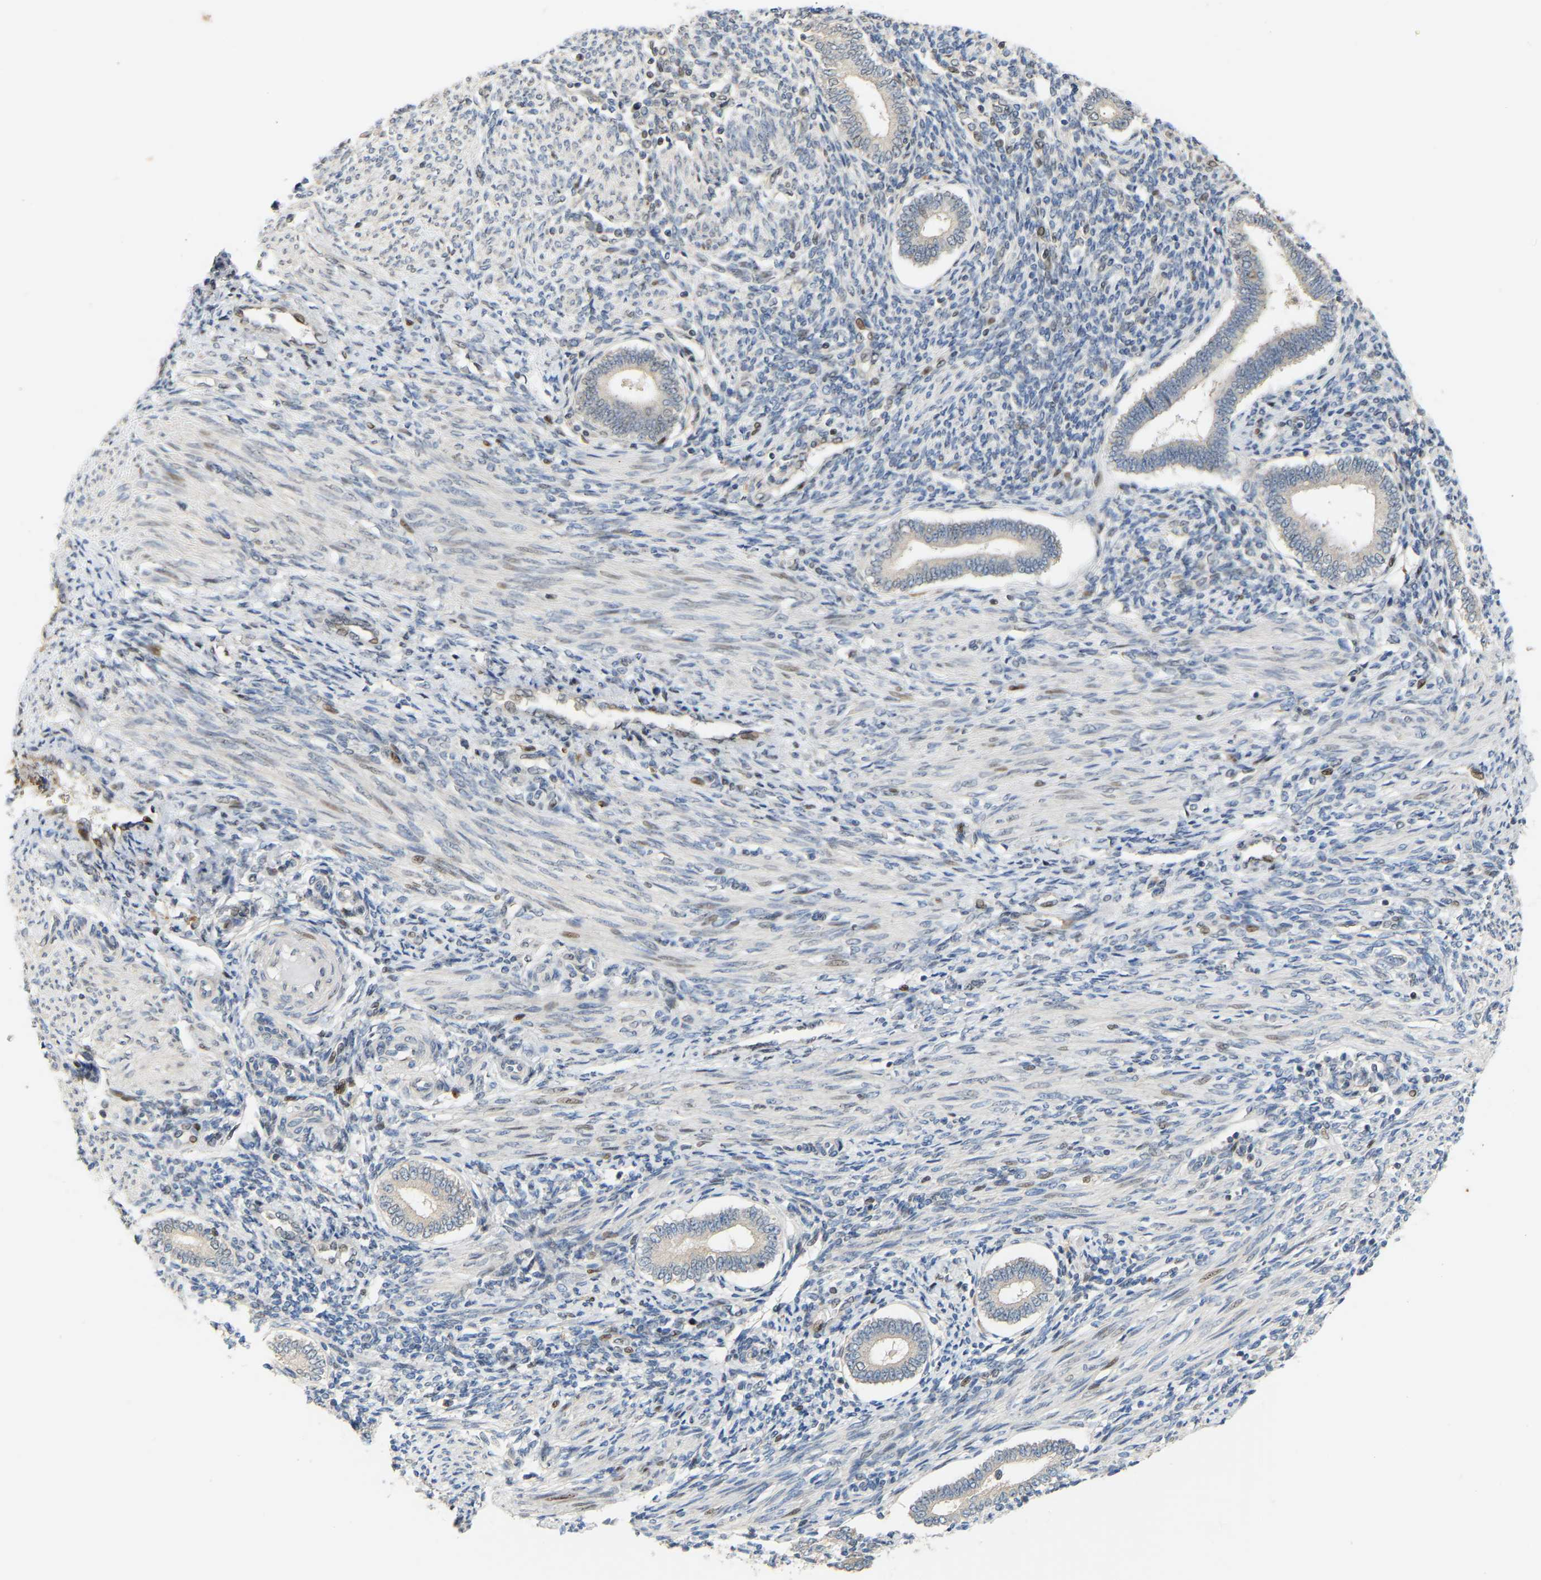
{"staining": {"intensity": "negative", "quantity": "none", "location": "none"}, "tissue": "endometrium", "cell_type": "Cells in endometrial stroma", "image_type": "normal", "snomed": [{"axis": "morphology", "description": "Normal tissue, NOS"}, {"axis": "topography", "description": "Endometrium"}], "caption": "IHC histopathology image of unremarkable endometrium: human endometrium stained with DAB reveals no significant protein staining in cells in endometrial stroma.", "gene": "PTPN4", "patient": {"sex": "female", "age": 42}}